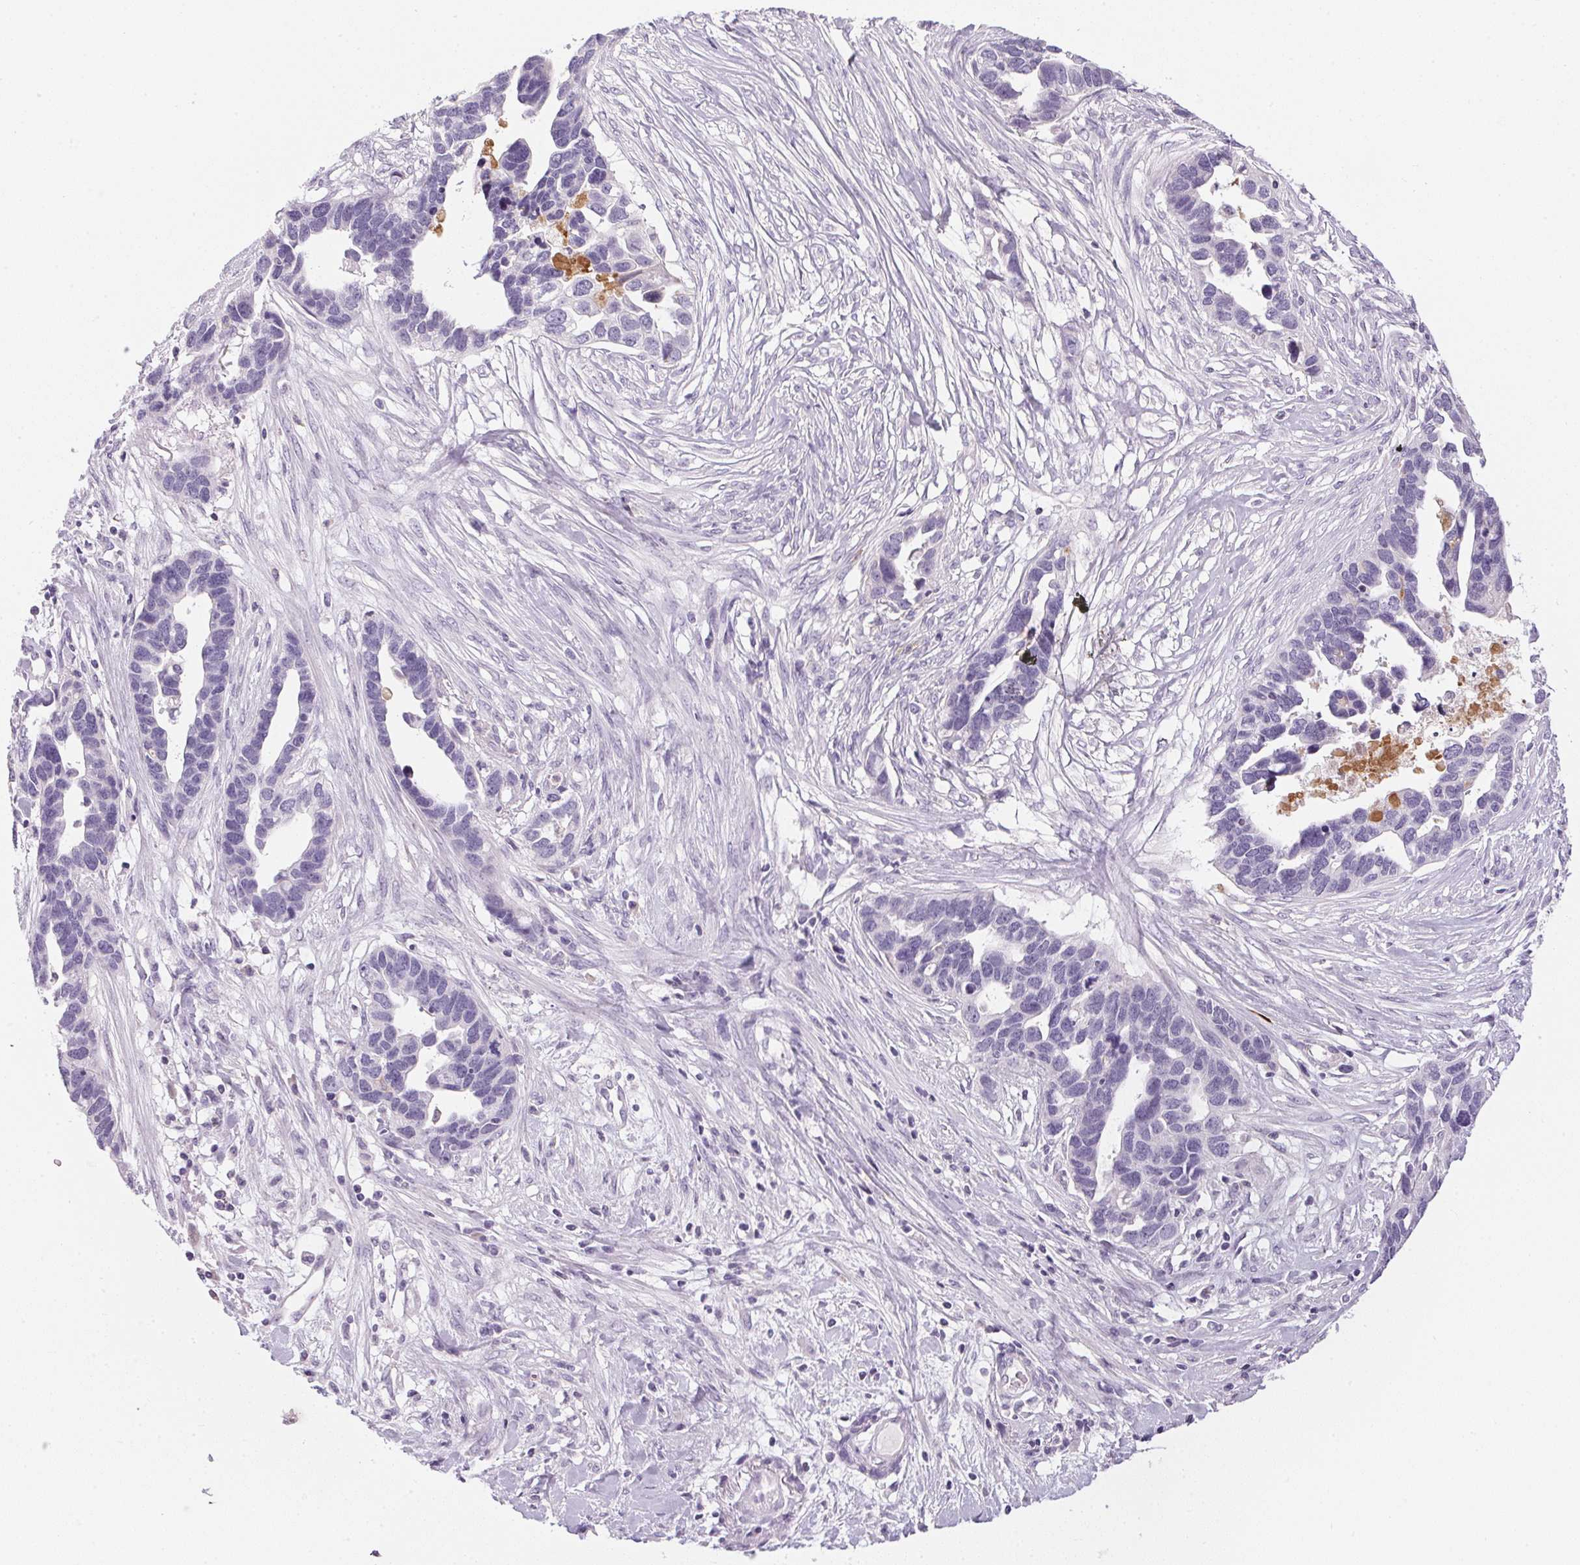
{"staining": {"intensity": "negative", "quantity": "none", "location": "none"}, "tissue": "ovarian cancer", "cell_type": "Tumor cells", "image_type": "cancer", "snomed": [{"axis": "morphology", "description": "Cystadenocarcinoma, serous, NOS"}, {"axis": "topography", "description": "Ovary"}], "caption": "This micrograph is of serous cystadenocarcinoma (ovarian) stained with IHC to label a protein in brown with the nuclei are counter-stained blue. There is no positivity in tumor cells.", "gene": "ECPAS", "patient": {"sex": "female", "age": 54}}